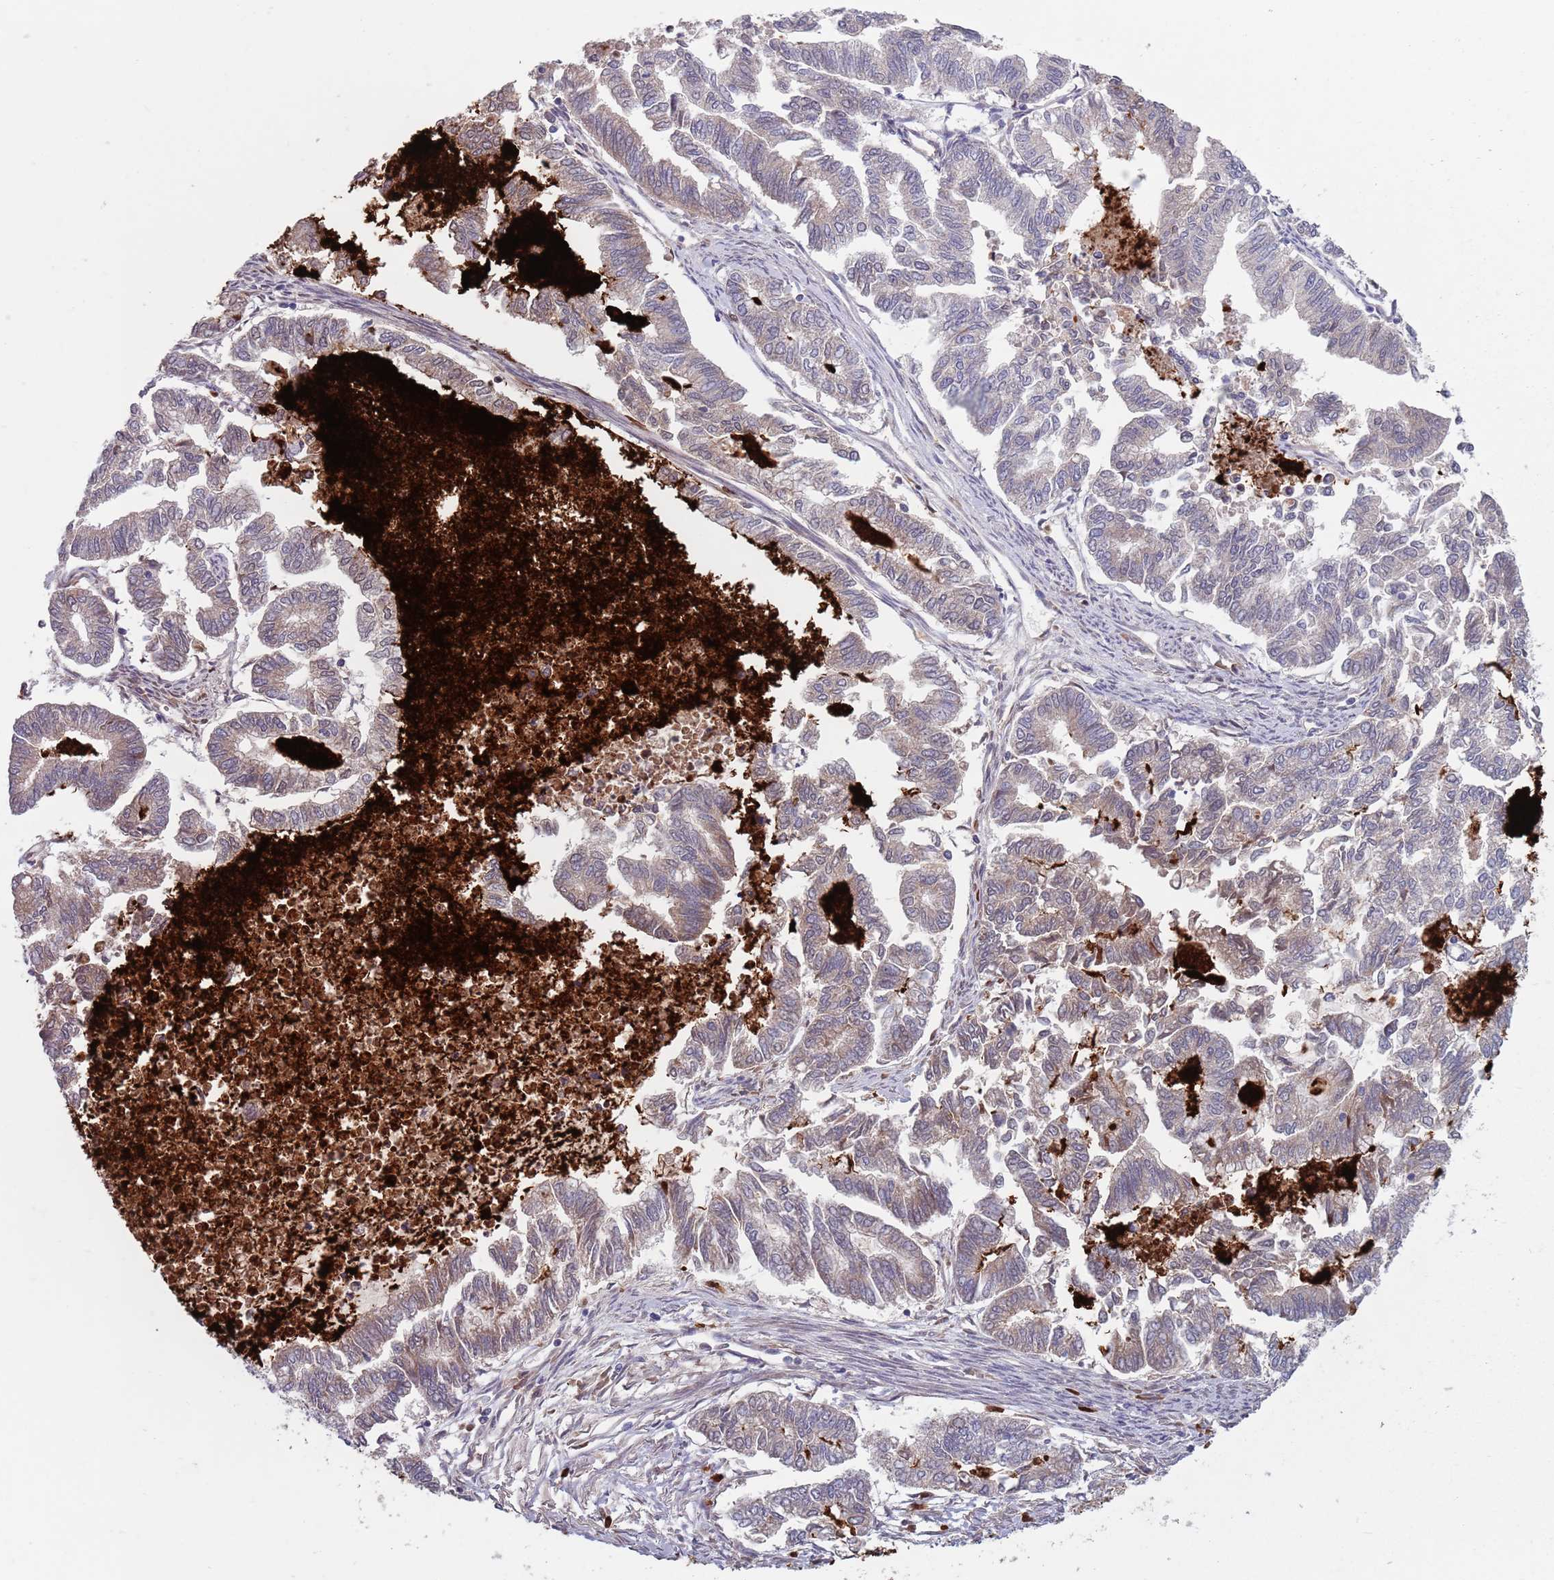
{"staining": {"intensity": "weak", "quantity": "25%-75%", "location": "cytoplasmic/membranous"}, "tissue": "endometrial cancer", "cell_type": "Tumor cells", "image_type": "cancer", "snomed": [{"axis": "morphology", "description": "Adenocarcinoma, NOS"}, {"axis": "topography", "description": "Endometrium"}], "caption": "High-magnification brightfield microscopy of endometrial adenocarcinoma stained with DAB (brown) and counterstained with hematoxylin (blue). tumor cells exhibit weak cytoplasmic/membranous staining is seen in approximately25%-75% of cells. The protein is shown in brown color, while the nuclei are stained blue.", "gene": "TYW1", "patient": {"sex": "female", "age": 79}}